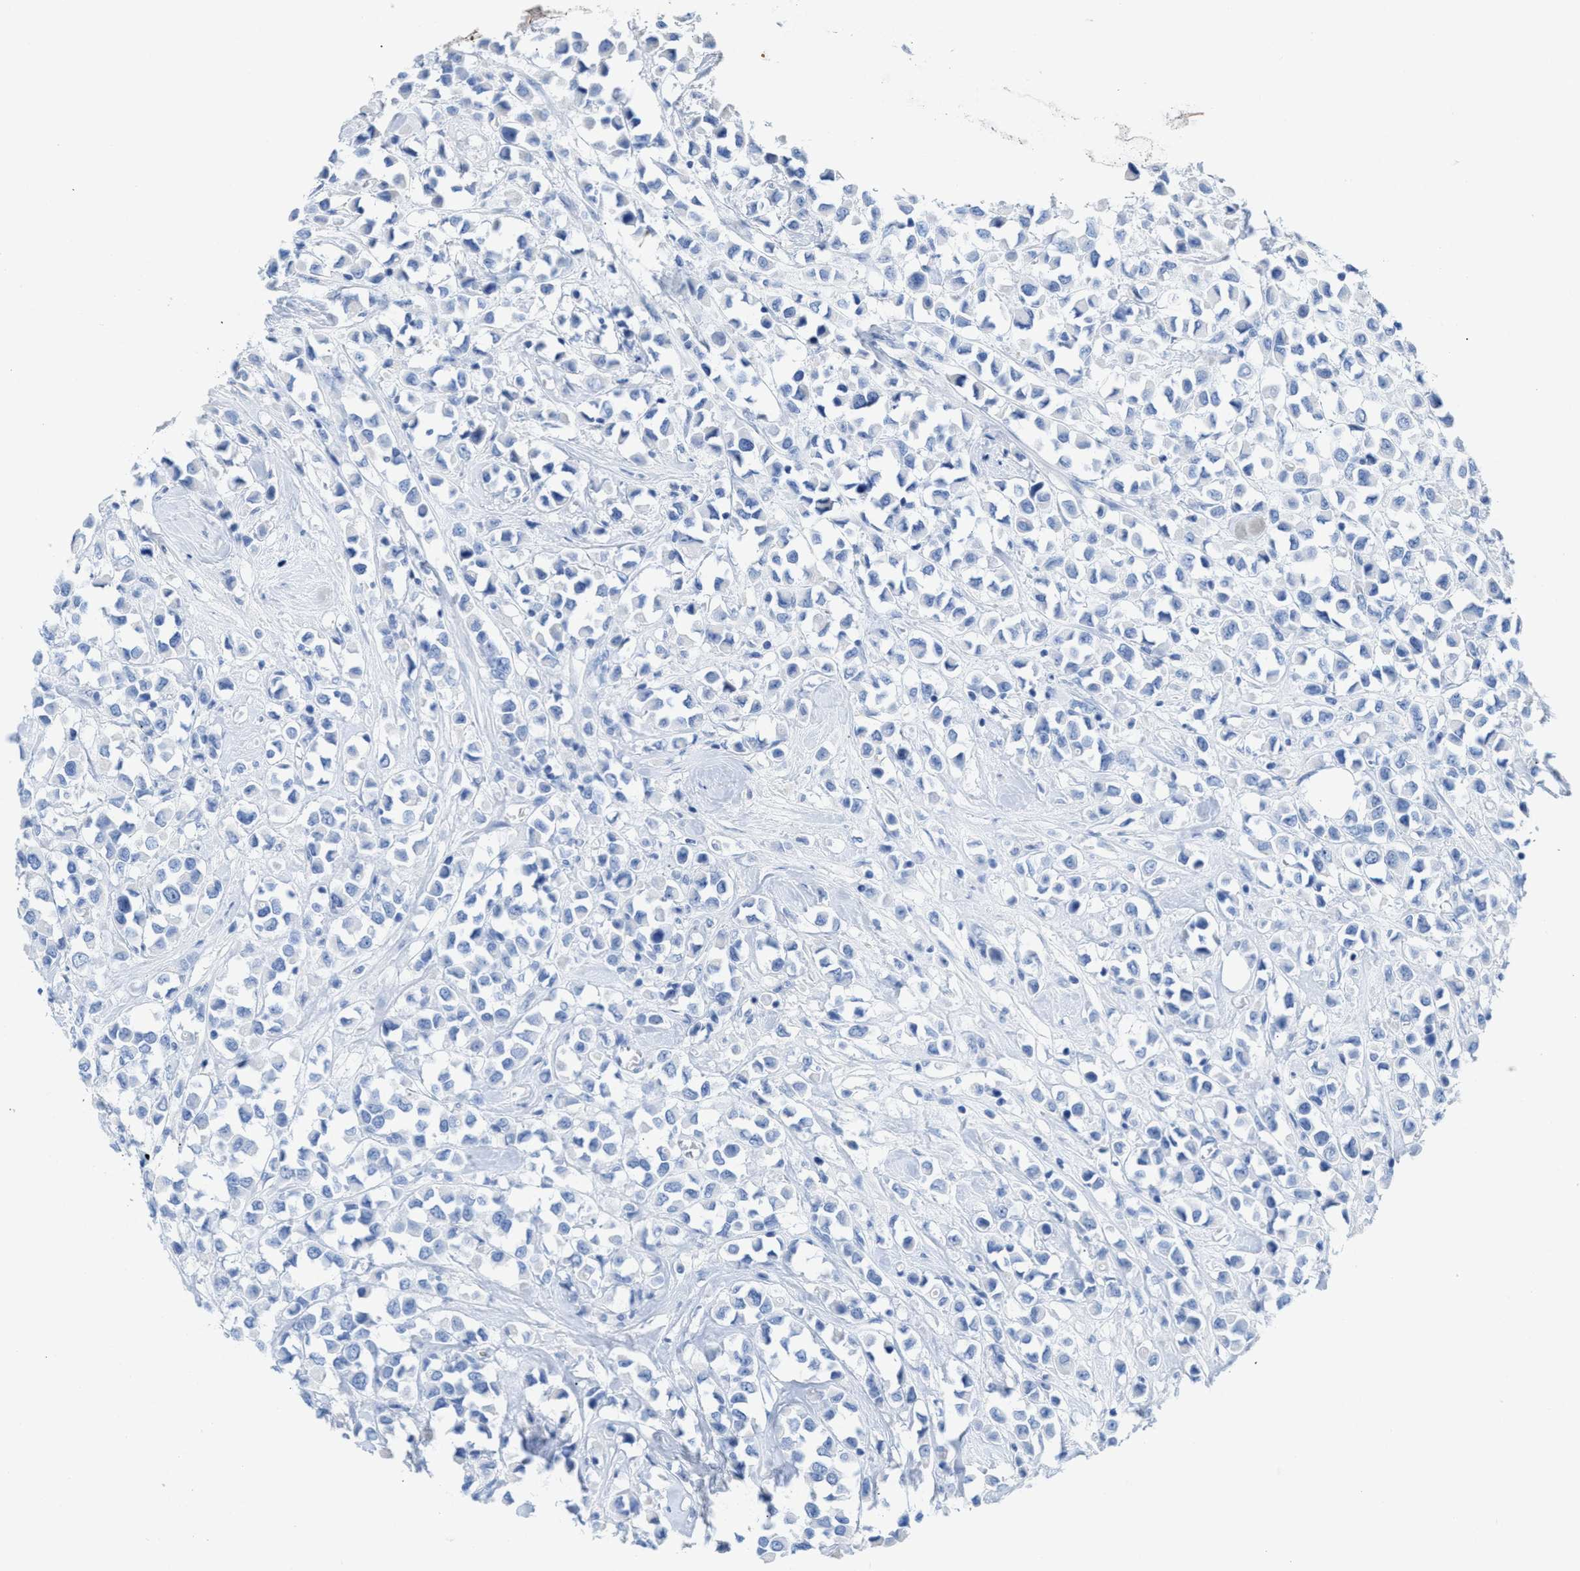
{"staining": {"intensity": "negative", "quantity": "none", "location": "none"}, "tissue": "breast cancer", "cell_type": "Tumor cells", "image_type": "cancer", "snomed": [{"axis": "morphology", "description": "Duct carcinoma"}, {"axis": "topography", "description": "Breast"}], "caption": "IHC image of neoplastic tissue: human breast cancer stained with DAB (3,3'-diaminobenzidine) displays no significant protein positivity in tumor cells.", "gene": "ANKFN1", "patient": {"sex": "female", "age": 61}}